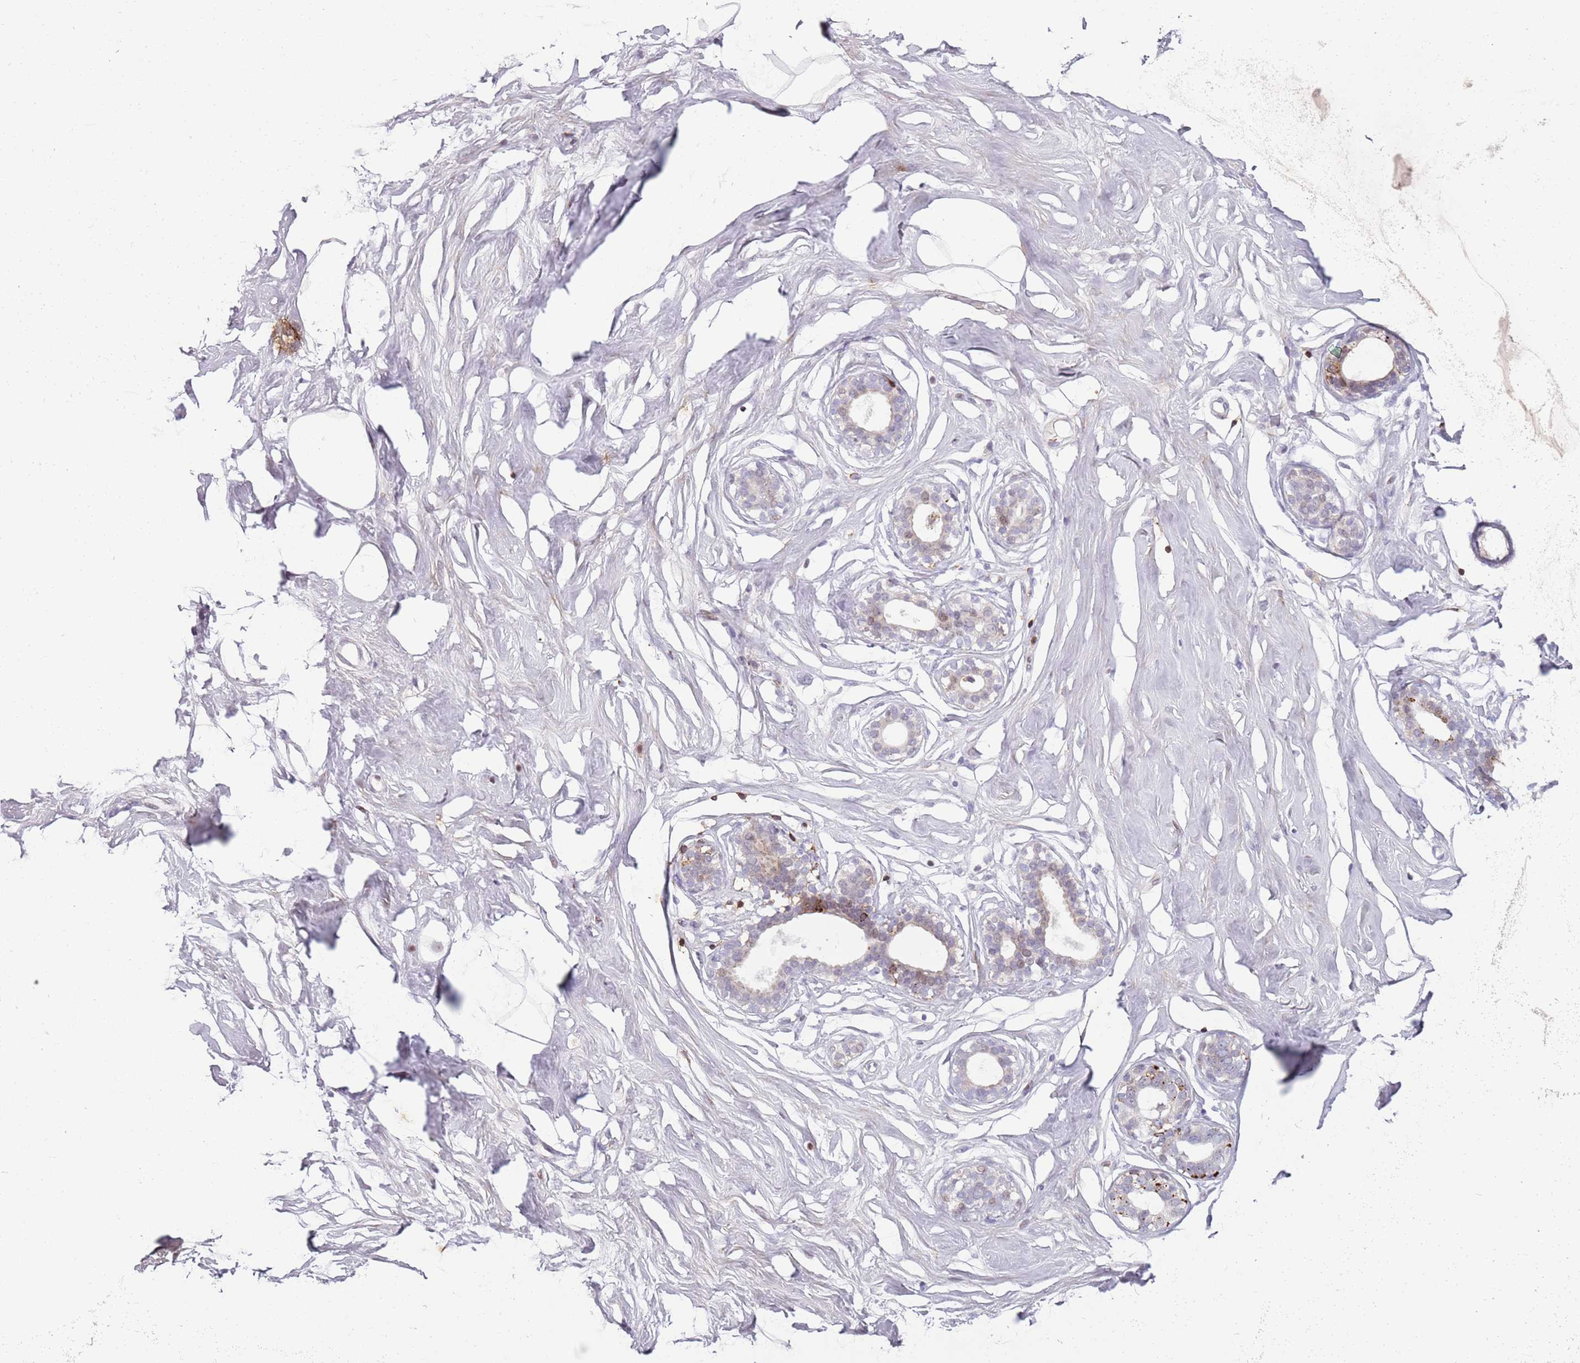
{"staining": {"intensity": "negative", "quantity": "none", "location": "none"}, "tissue": "breast", "cell_type": "Adipocytes", "image_type": "normal", "snomed": [{"axis": "morphology", "description": "Normal tissue, NOS"}, {"axis": "morphology", "description": "Adenoma, NOS"}, {"axis": "topography", "description": "Breast"}], "caption": "Normal breast was stained to show a protein in brown. There is no significant positivity in adipocytes. (Stains: DAB (3,3'-diaminobenzidine) immunohistochemistry (IHC) with hematoxylin counter stain, Microscopy: brightfield microscopy at high magnification).", "gene": "ZNF583", "patient": {"sex": "female", "age": 23}}